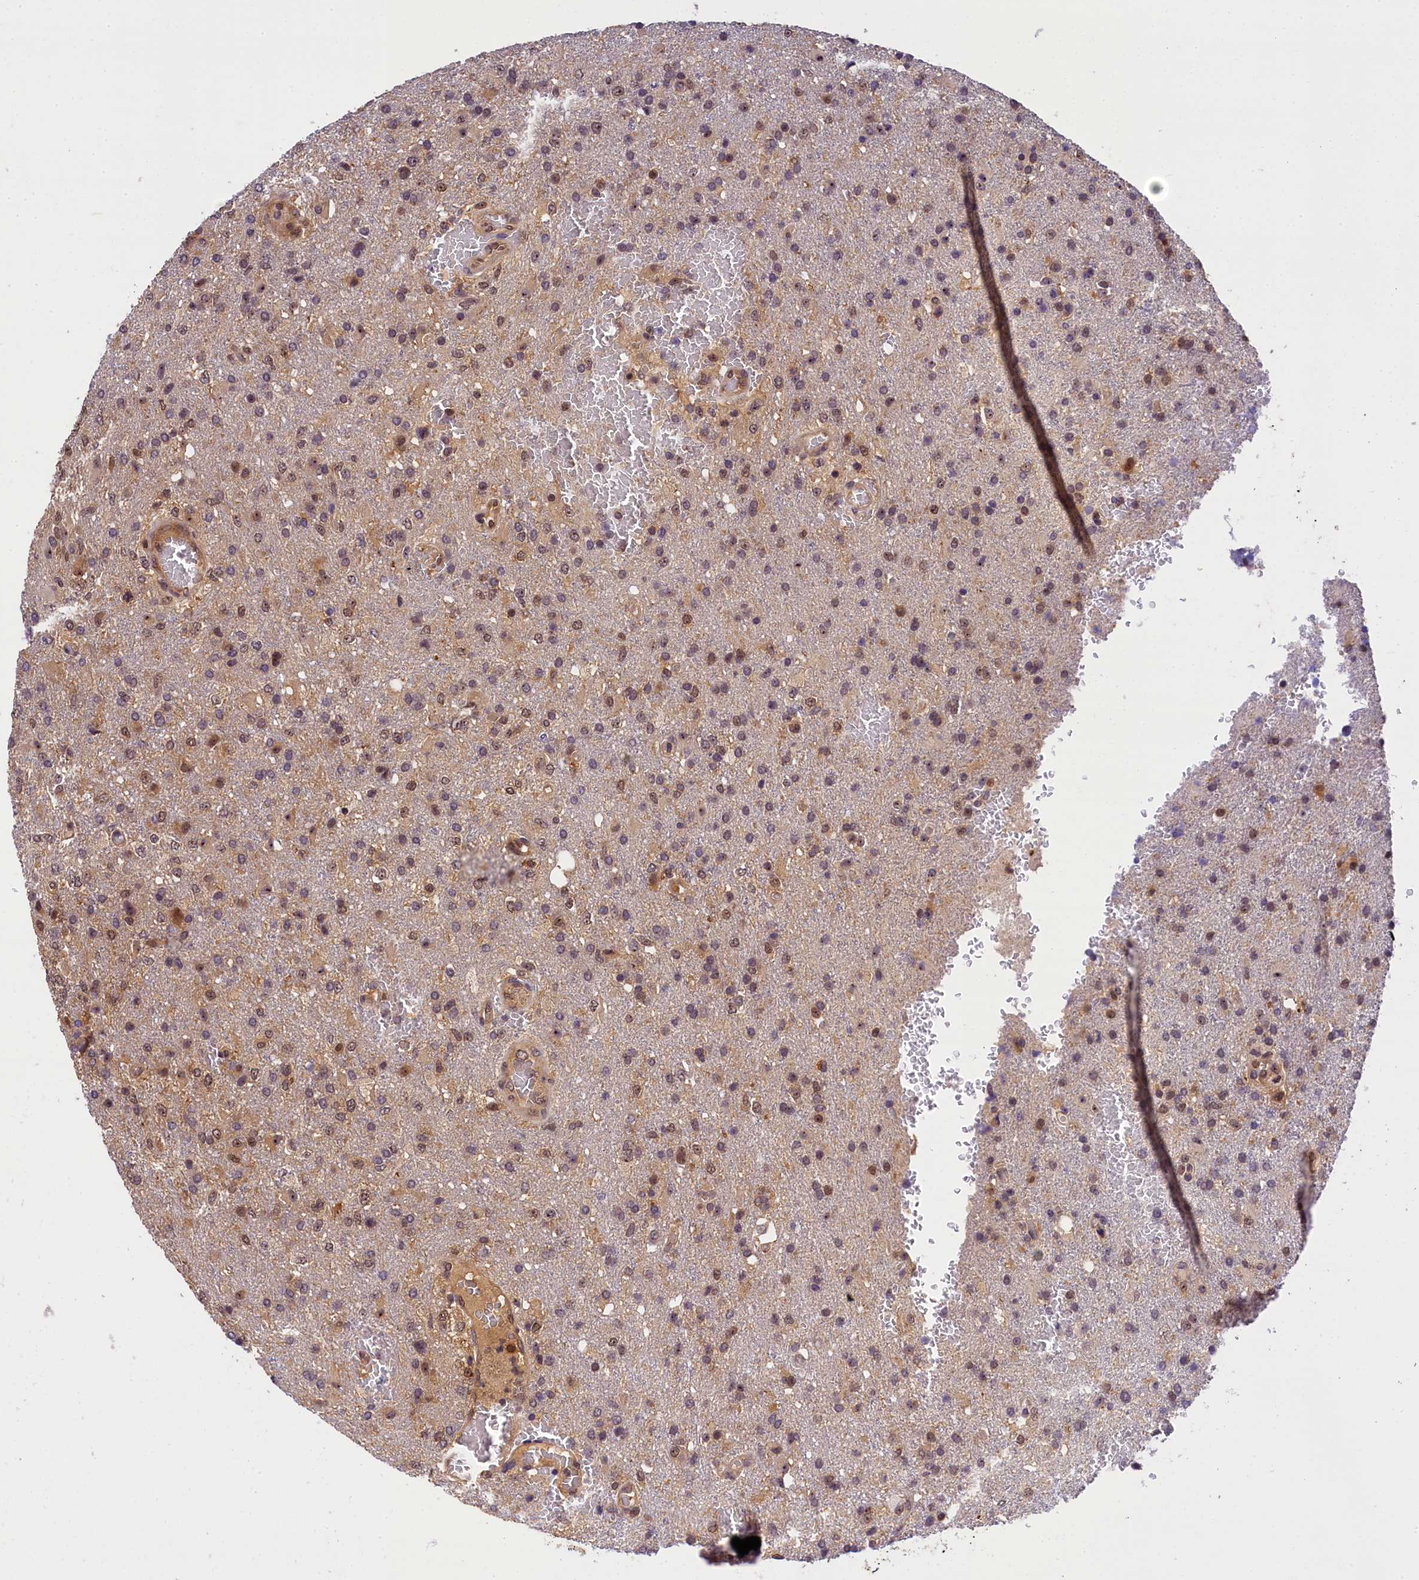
{"staining": {"intensity": "weak", "quantity": "25%-75%", "location": "cytoplasmic/membranous,nuclear"}, "tissue": "glioma", "cell_type": "Tumor cells", "image_type": "cancer", "snomed": [{"axis": "morphology", "description": "Glioma, malignant, High grade"}, {"axis": "topography", "description": "Brain"}], "caption": "Glioma was stained to show a protein in brown. There is low levels of weak cytoplasmic/membranous and nuclear positivity in about 25%-75% of tumor cells.", "gene": "EIF6", "patient": {"sex": "female", "age": 74}}